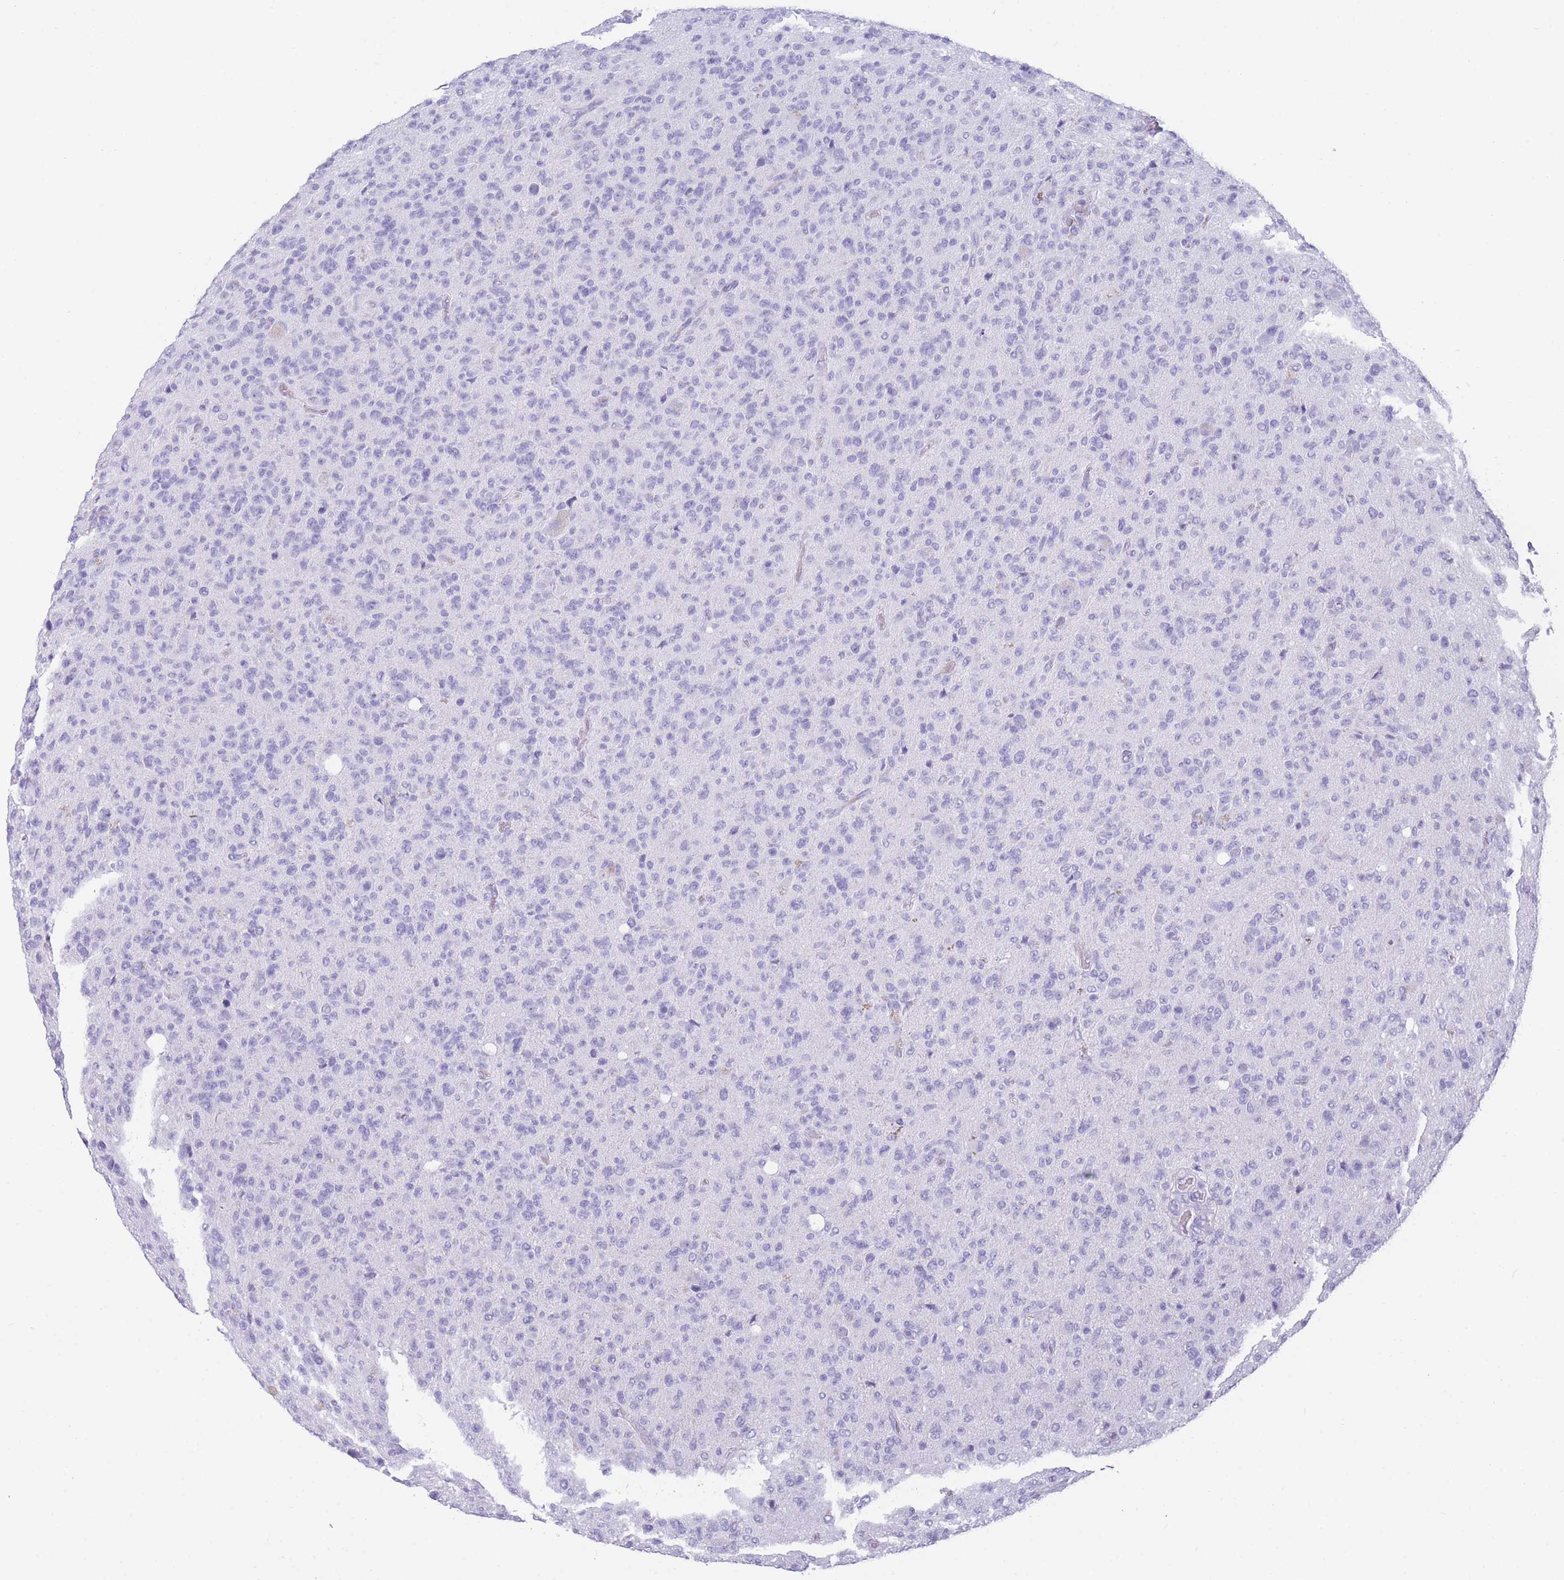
{"staining": {"intensity": "negative", "quantity": "none", "location": "none"}, "tissue": "glioma", "cell_type": "Tumor cells", "image_type": "cancer", "snomed": [{"axis": "morphology", "description": "Glioma, malignant, High grade"}, {"axis": "topography", "description": "Brain"}], "caption": "Human glioma stained for a protein using immunohistochemistry reveals no positivity in tumor cells.", "gene": "TNFSF11", "patient": {"sex": "female", "age": 57}}